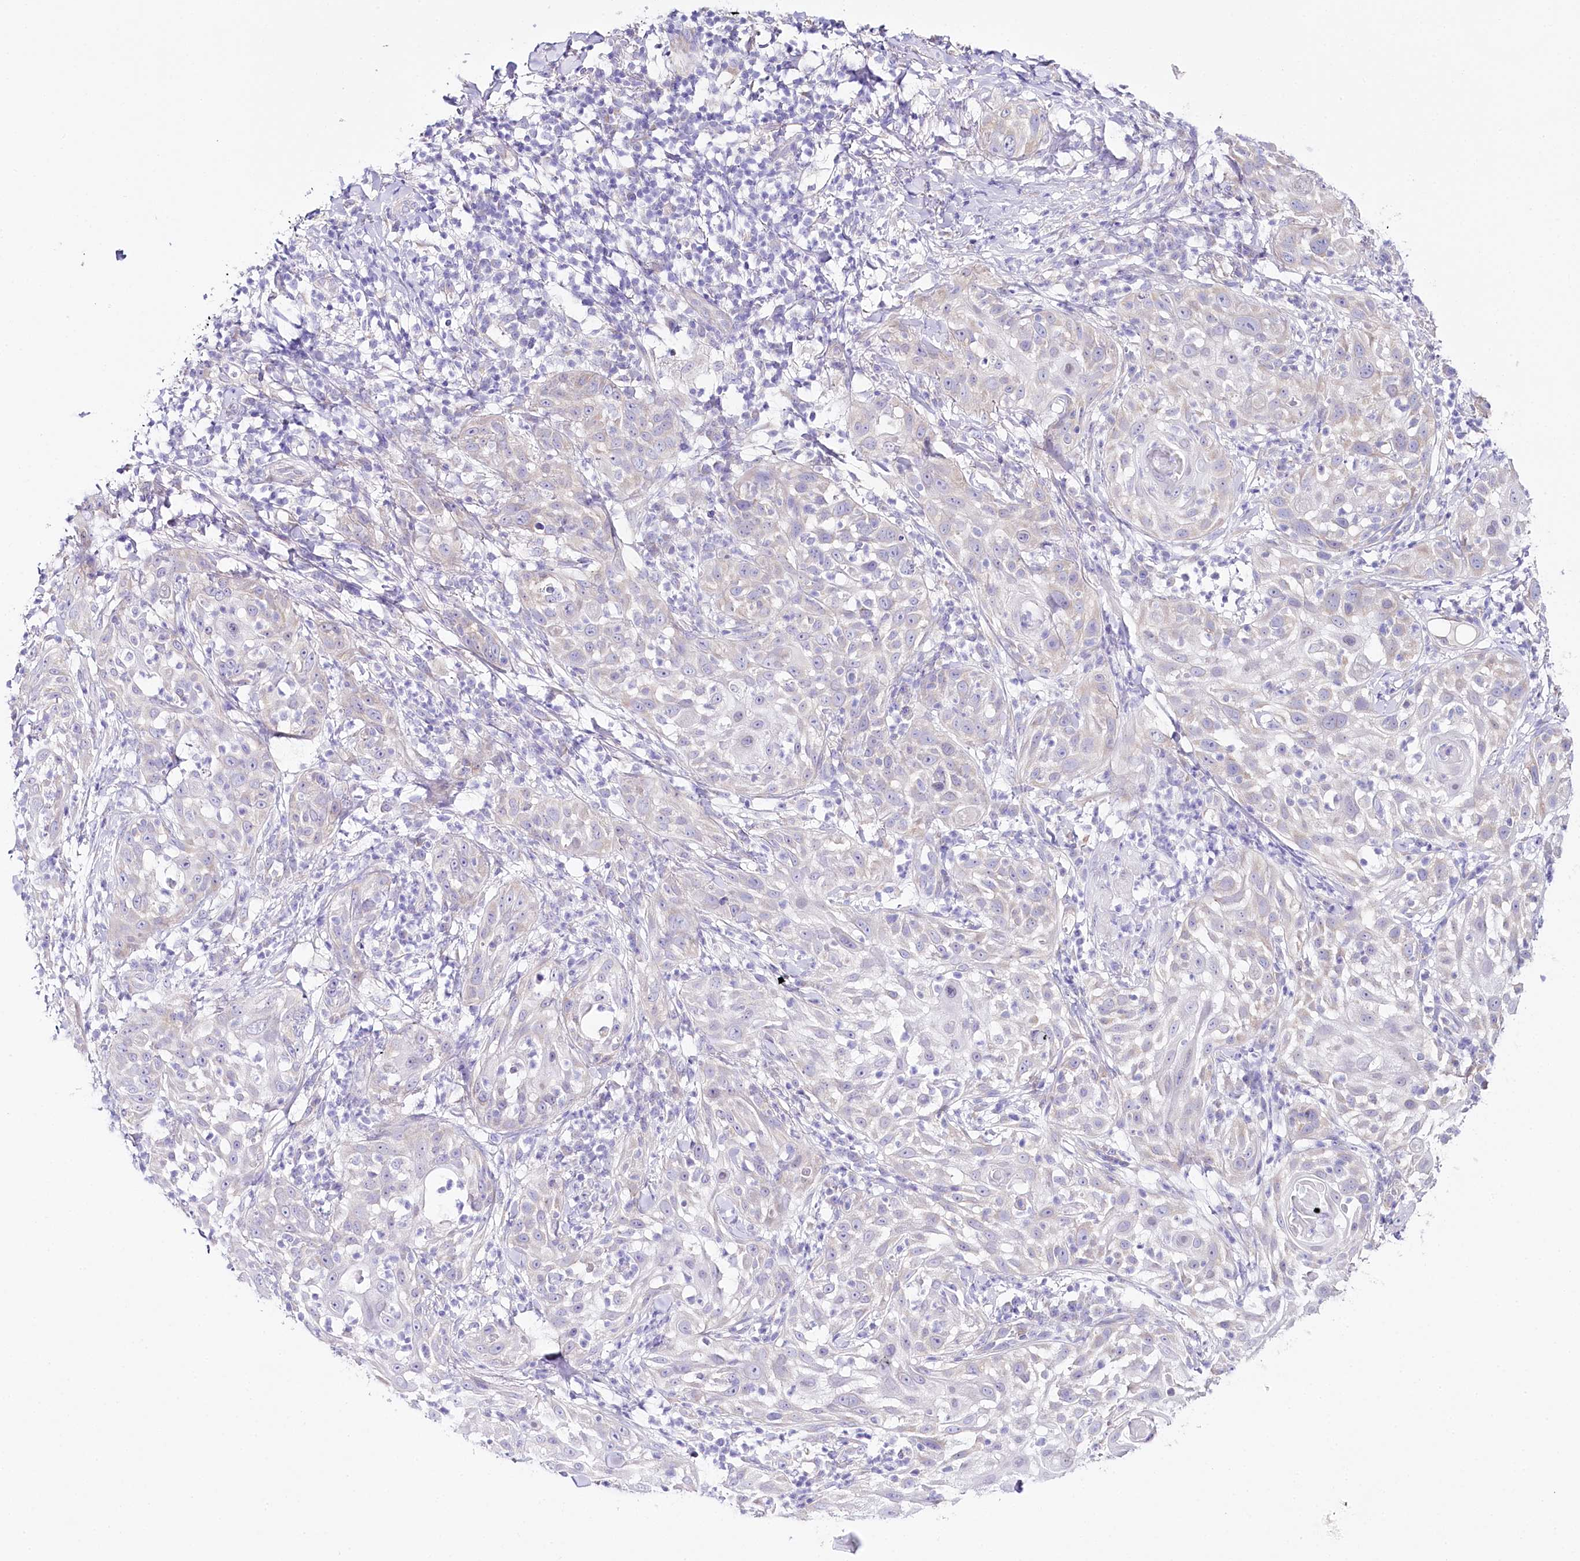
{"staining": {"intensity": "negative", "quantity": "none", "location": "none"}, "tissue": "skin cancer", "cell_type": "Tumor cells", "image_type": "cancer", "snomed": [{"axis": "morphology", "description": "Squamous cell carcinoma, NOS"}, {"axis": "topography", "description": "Skin"}], "caption": "An immunohistochemistry (IHC) photomicrograph of skin cancer is shown. There is no staining in tumor cells of skin cancer. (Stains: DAB (3,3'-diaminobenzidine) IHC with hematoxylin counter stain, Microscopy: brightfield microscopy at high magnification).", "gene": "CSN3", "patient": {"sex": "female", "age": 44}}